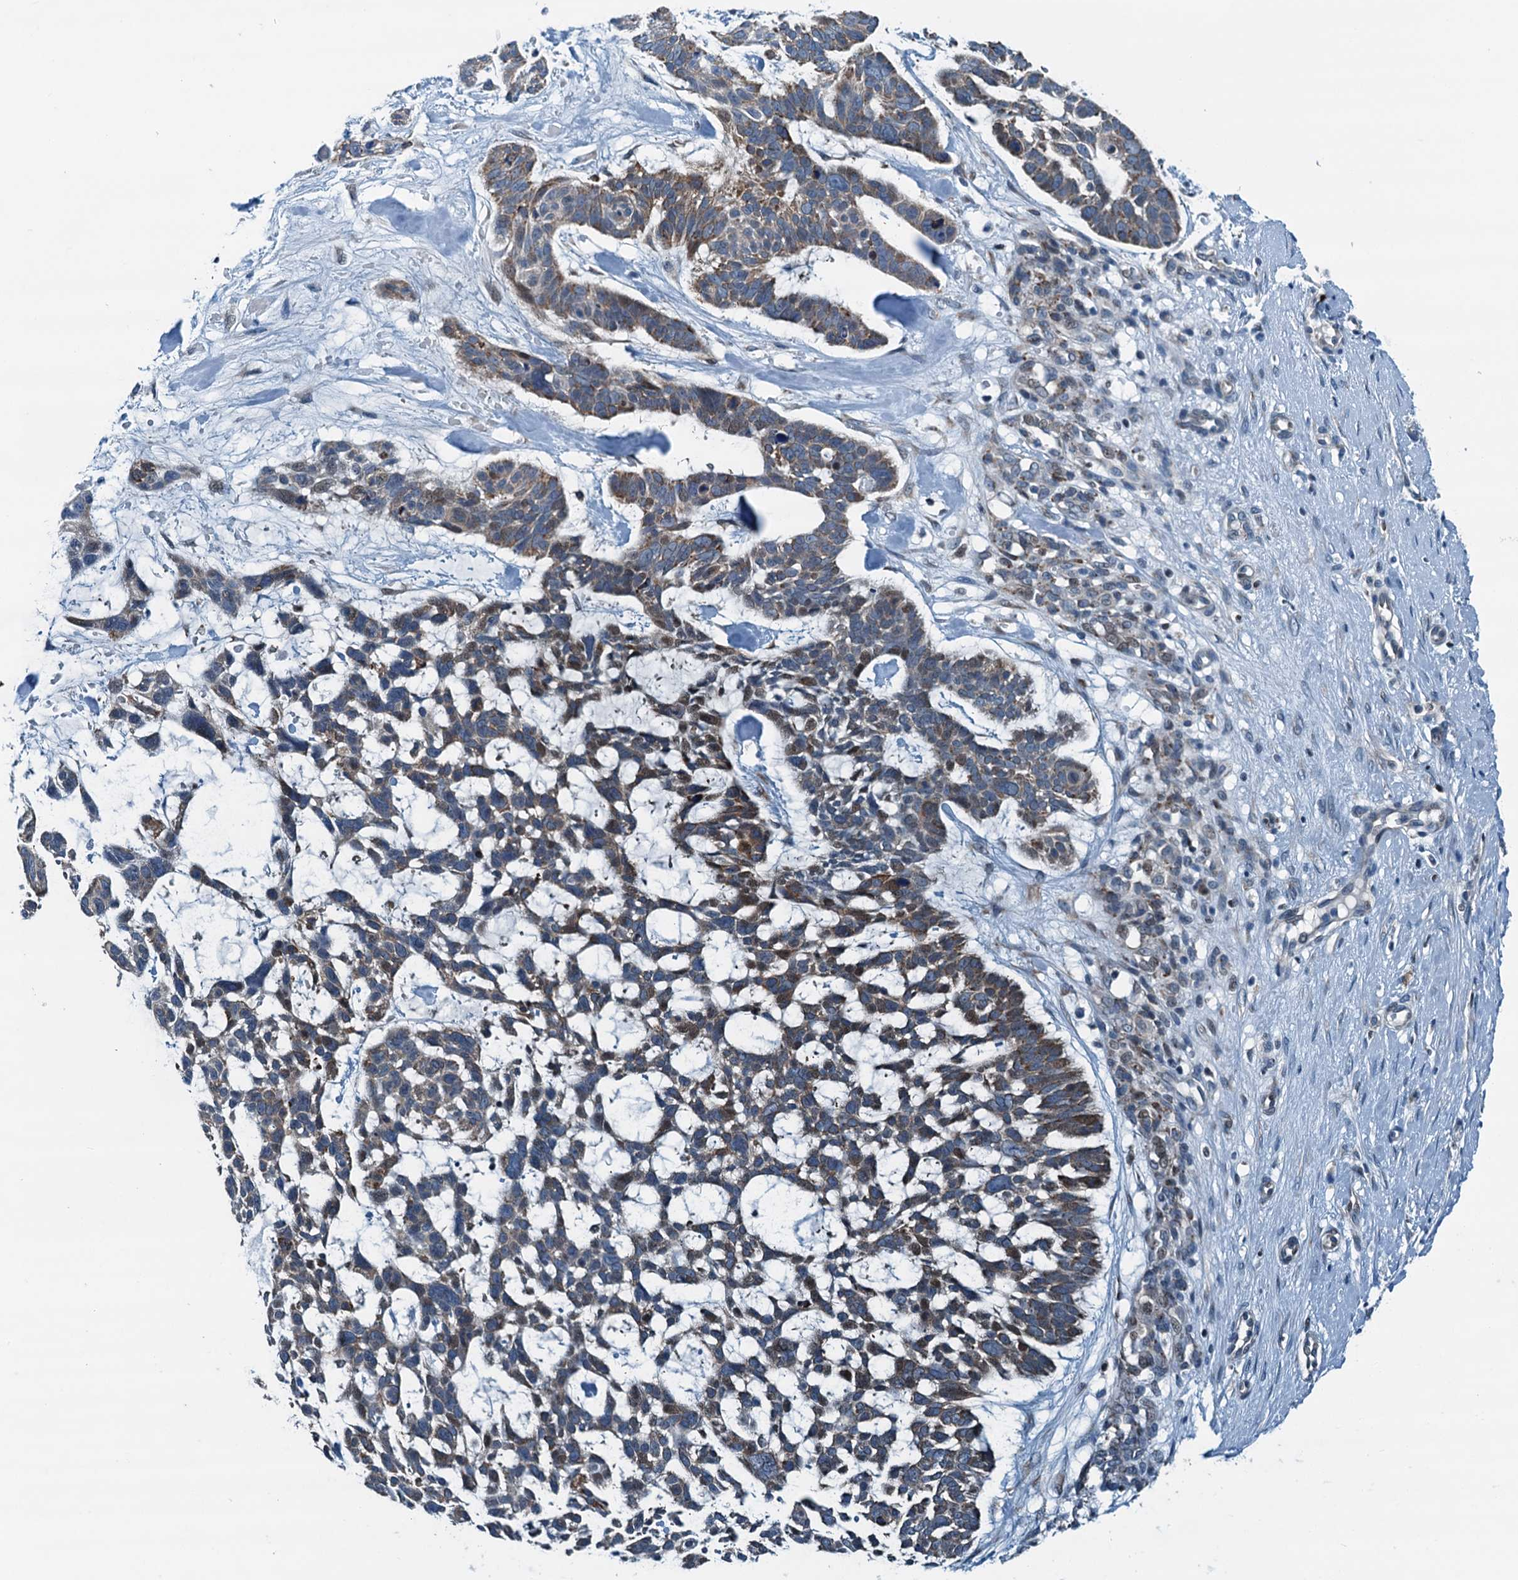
{"staining": {"intensity": "moderate", "quantity": "<25%", "location": "cytoplasmic/membranous,nuclear"}, "tissue": "skin cancer", "cell_type": "Tumor cells", "image_type": "cancer", "snomed": [{"axis": "morphology", "description": "Basal cell carcinoma"}, {"axis": "topography", "description": "Skin"}], "caption": "This micrograph demonstrates IHC staining of skin basal cell carcinoma, with low moderate cytoplasmic/membranous and nuclear staining in about <25% of tumor cells.", "gene": "TAMALIN", "patient": {"sex": "male", "age": 88}}